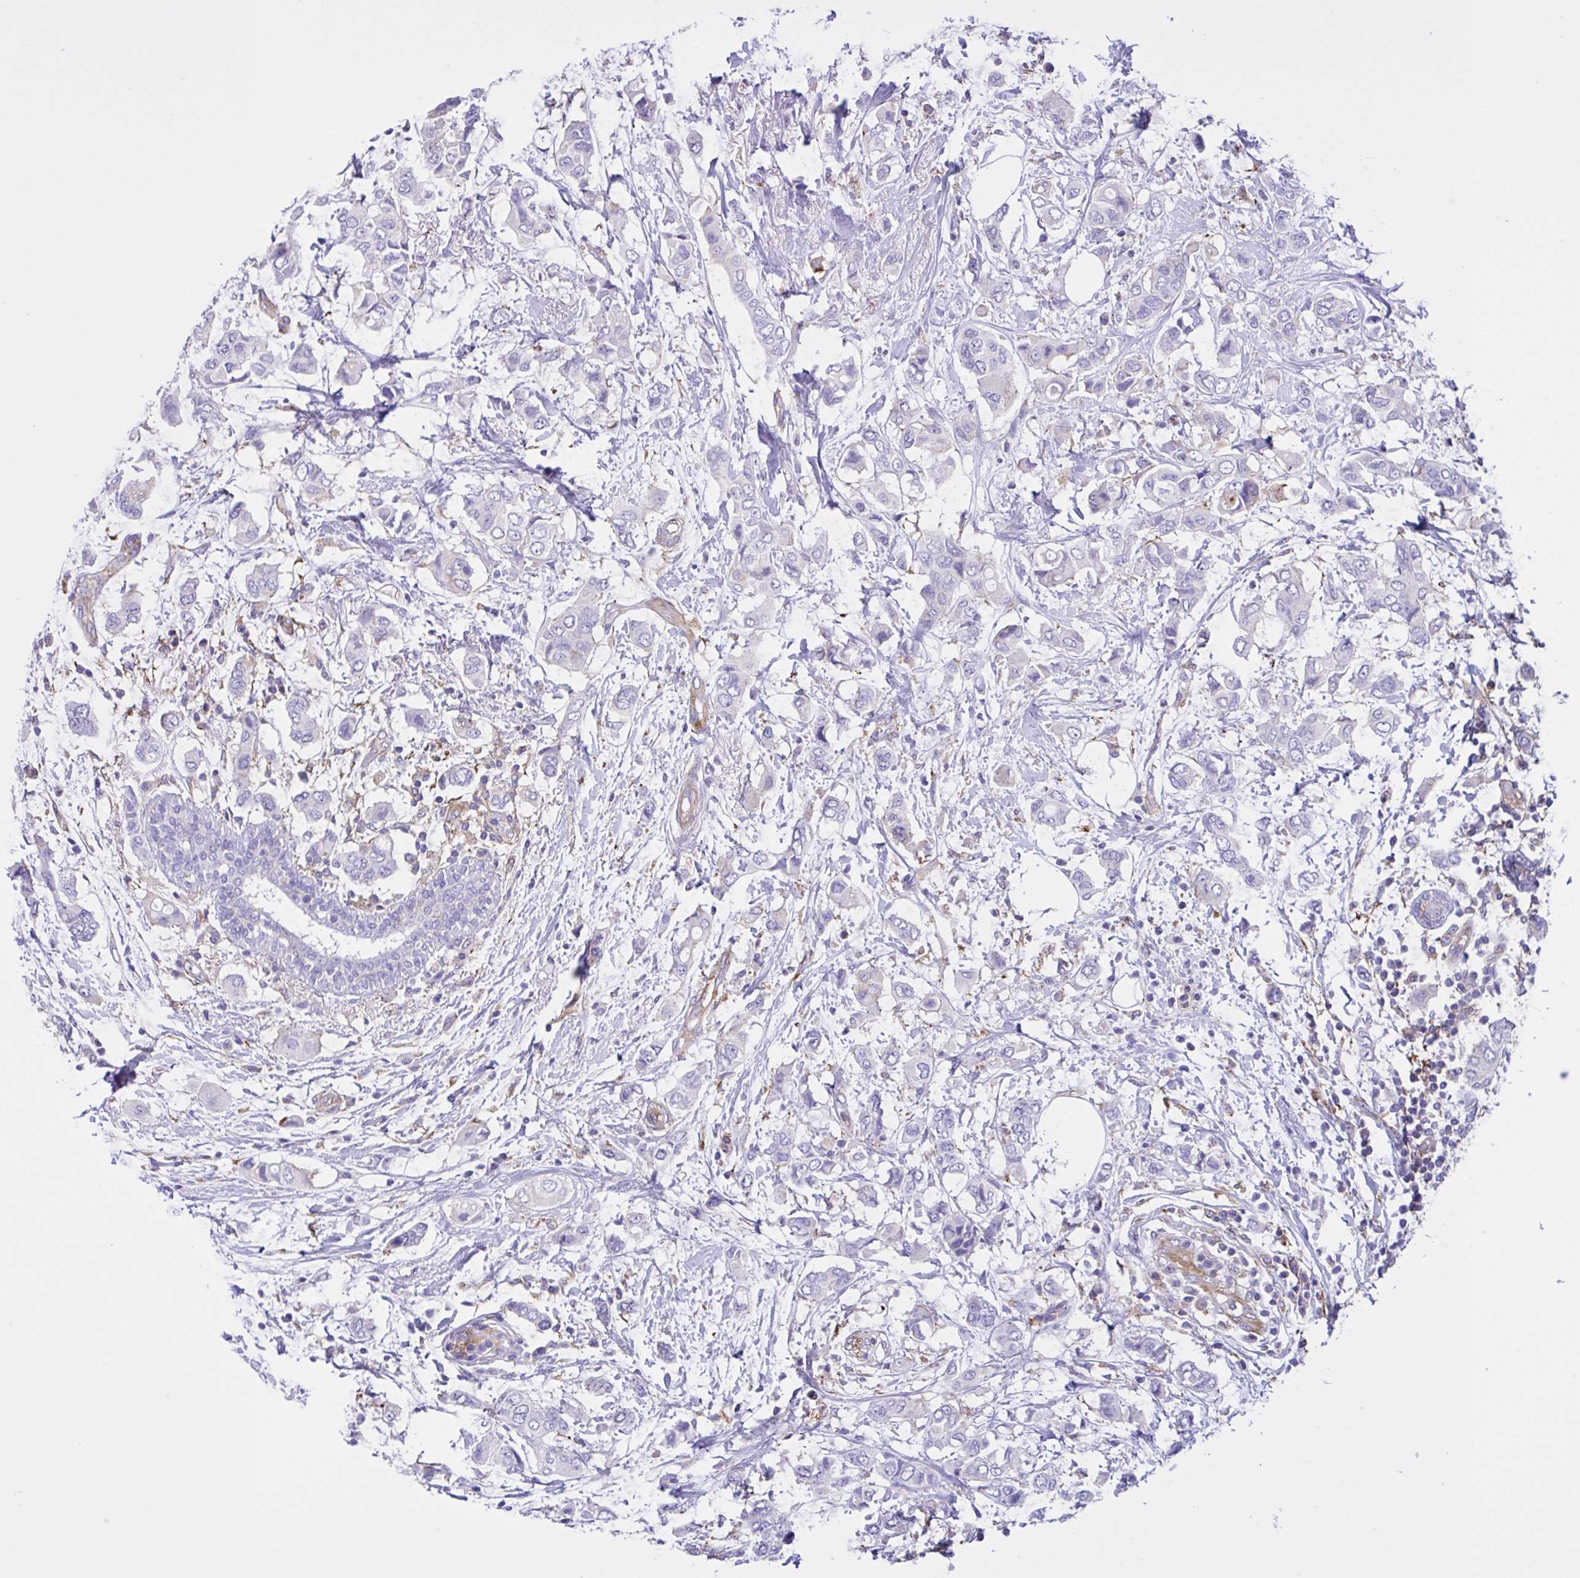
{"staining": {"intensity": "negative", "quantity": "none", "location": "none"}, "tissue": "breast cancer", "cell_type": "Tumor cells", "image_type": "cancer", "snomed": [{"axis": "morphology", "description": "Lobular carcinoma"}, {"axis": "topography", "description": "Breast"}], "caption": "Human breast cancer (lobular carcinoma) stained for a protein using IHC shows no positivity in tumor cells.", "gene": "OR51M1", "patient": {"sex": "female", "age": 51}}